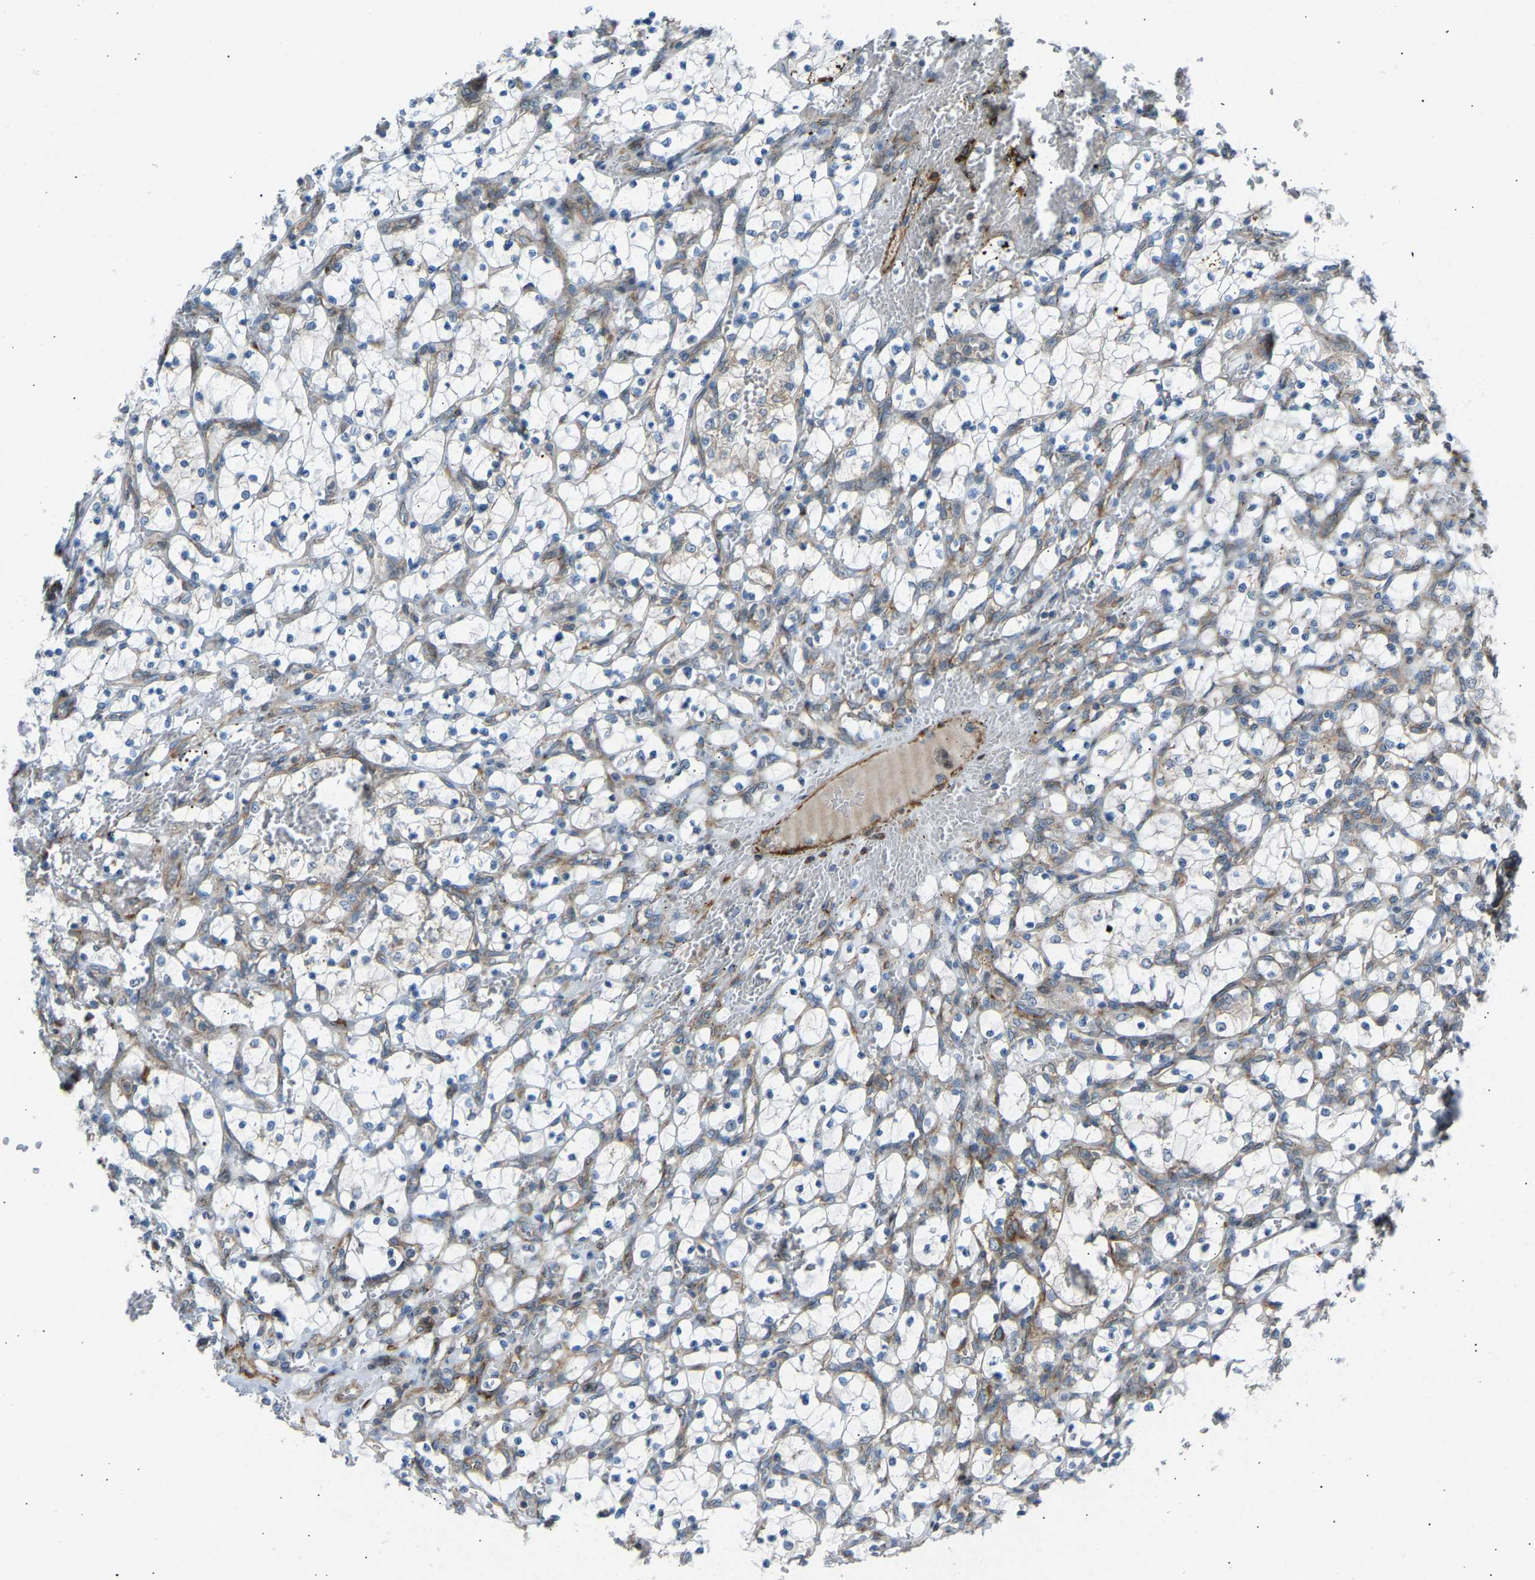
{"staining": {"intensity": "negative", "quantity": "none", "location": "none"}, "tissue": "renal cancer", "cell_type": "Tumor cells", "image_type": "cancer", "snomed": [{"axis": "morphology", "description": "Adenocarcinoma, NOS"}, {"axis": "topography", "description": "Kidney"}], "caption": "Protein analysis of renal cancer (adenocarcinoma) displays no significant expression in tumor cells.", "gene": "VPS41", "patient": {"sex": "female", "age": 69}}